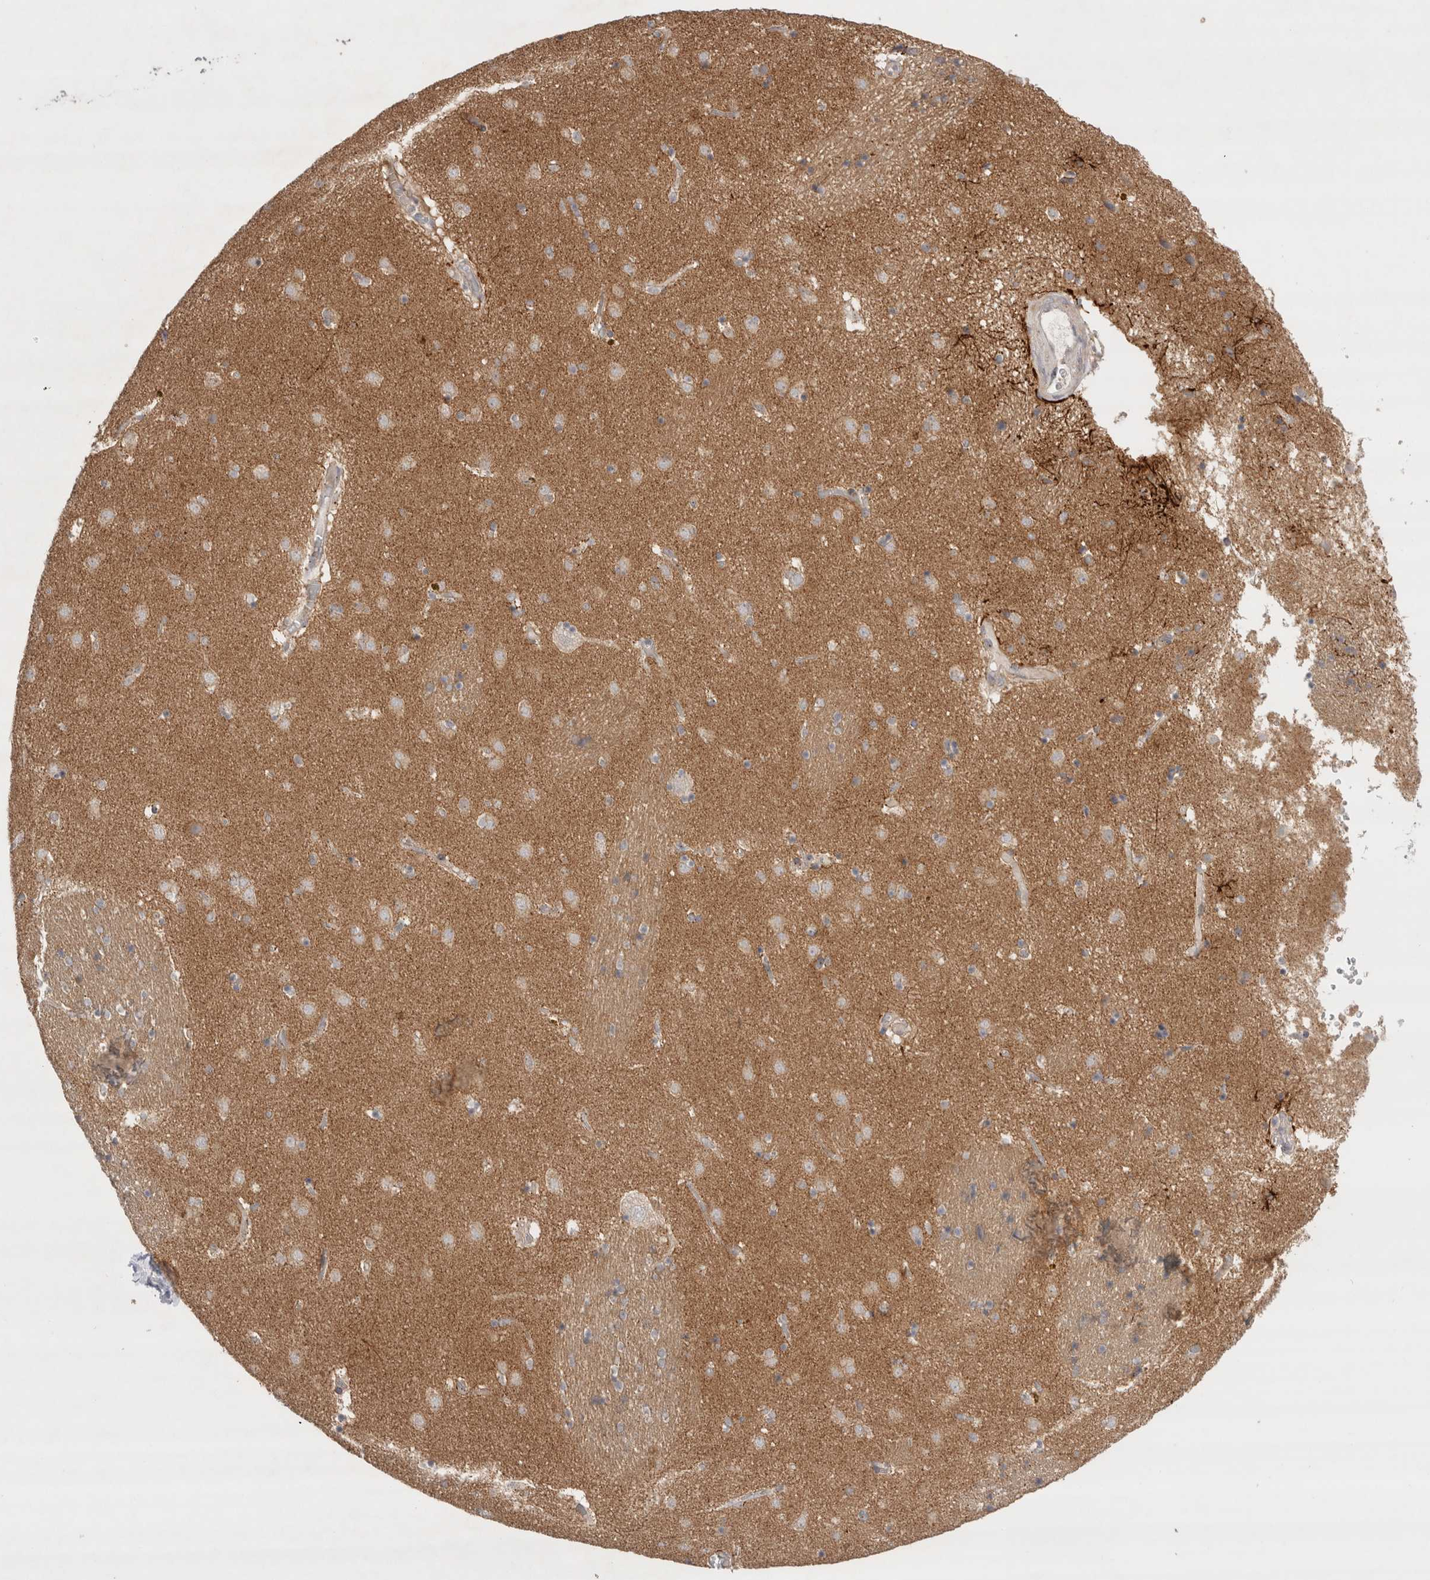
{"staining": {"intensity": "moderate", "quantity": "<25%", "location": "cytoplasmic/membranous"}, "tissue": "caudate", "cell_type": "Glial cells", "image_type": "normal", "snomed": [{"axis": "morphology", "description": "Normal tissue, NOS"}, {"axis": "topography", "description": "Lateral ventricle wall"}], "caption": "IHC staining of benign caudate, which shows low levels of moderate cytoplasmic/membranous expression in about <25% of glial cells indicating moderate cytoplasmic/membranous protein expression. The staining was performed using DAB (3,3'-diaminobenzidine) (brown) for protein detection and nuclei were counterstained in hematoxylin (blue).", "gene": "SLC29A1", "patient": {"sex": "male", "age": 70}}